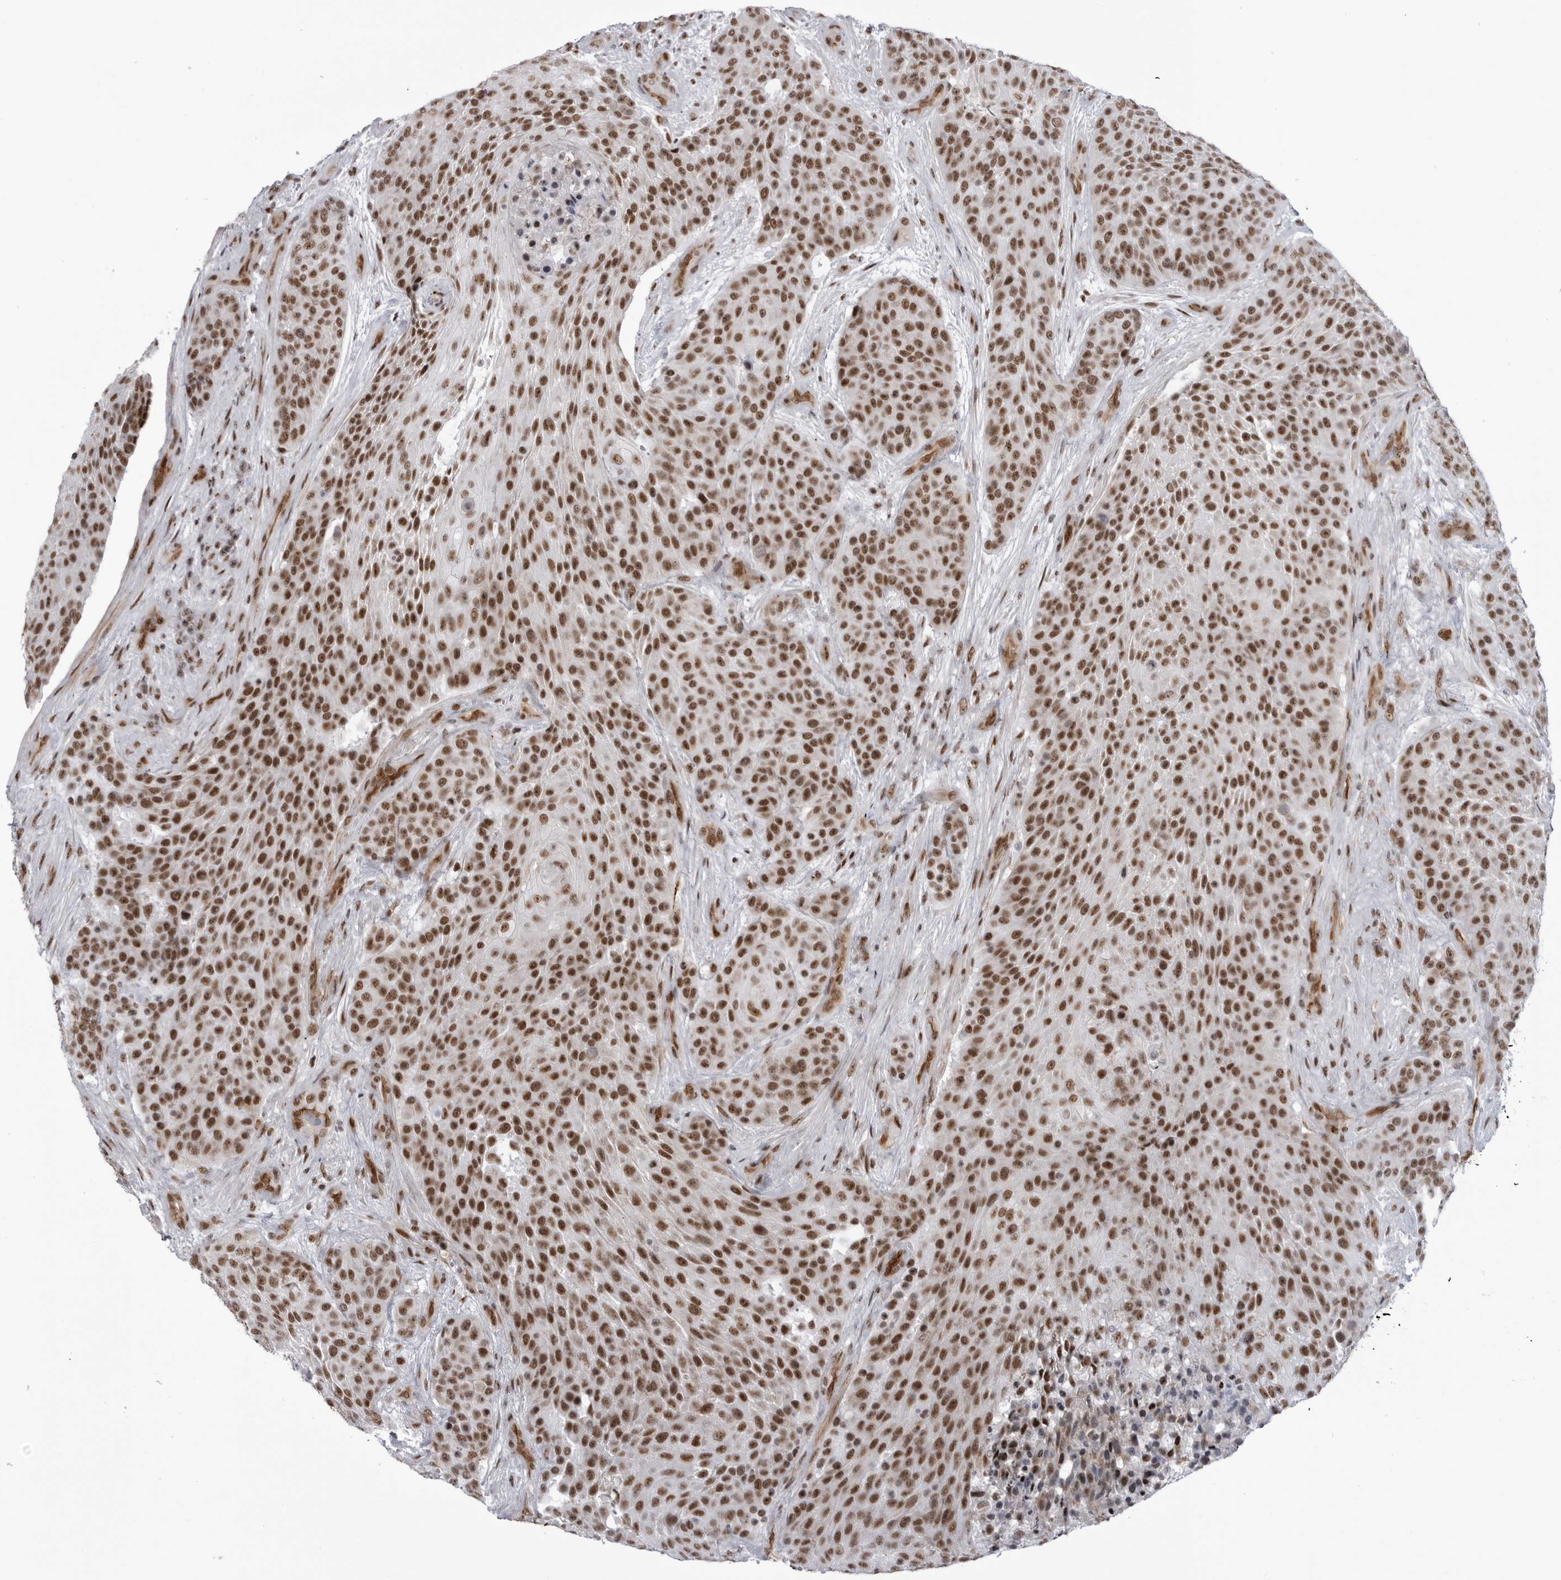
{"staining": {"intensity": "strong", "quantity": ">75%", "location": "nuclear"}, "tissue": "urothelial cancer", "cell_type": "Tumor cells", "image_type": "cancer", "snomed": [{"axis": "morphology", "description": "Urothelial carcinoma, High grade"}, {"axis": "topography", "description": "Urinary bladder"}], "caption": "Human urothelial cancer stained for a protein (brown) shows strong nuclear positive positivity in approximately >75% of tumor cells.", "gene": "RNF26", "patient": {"sex": "female", "age": 63}}